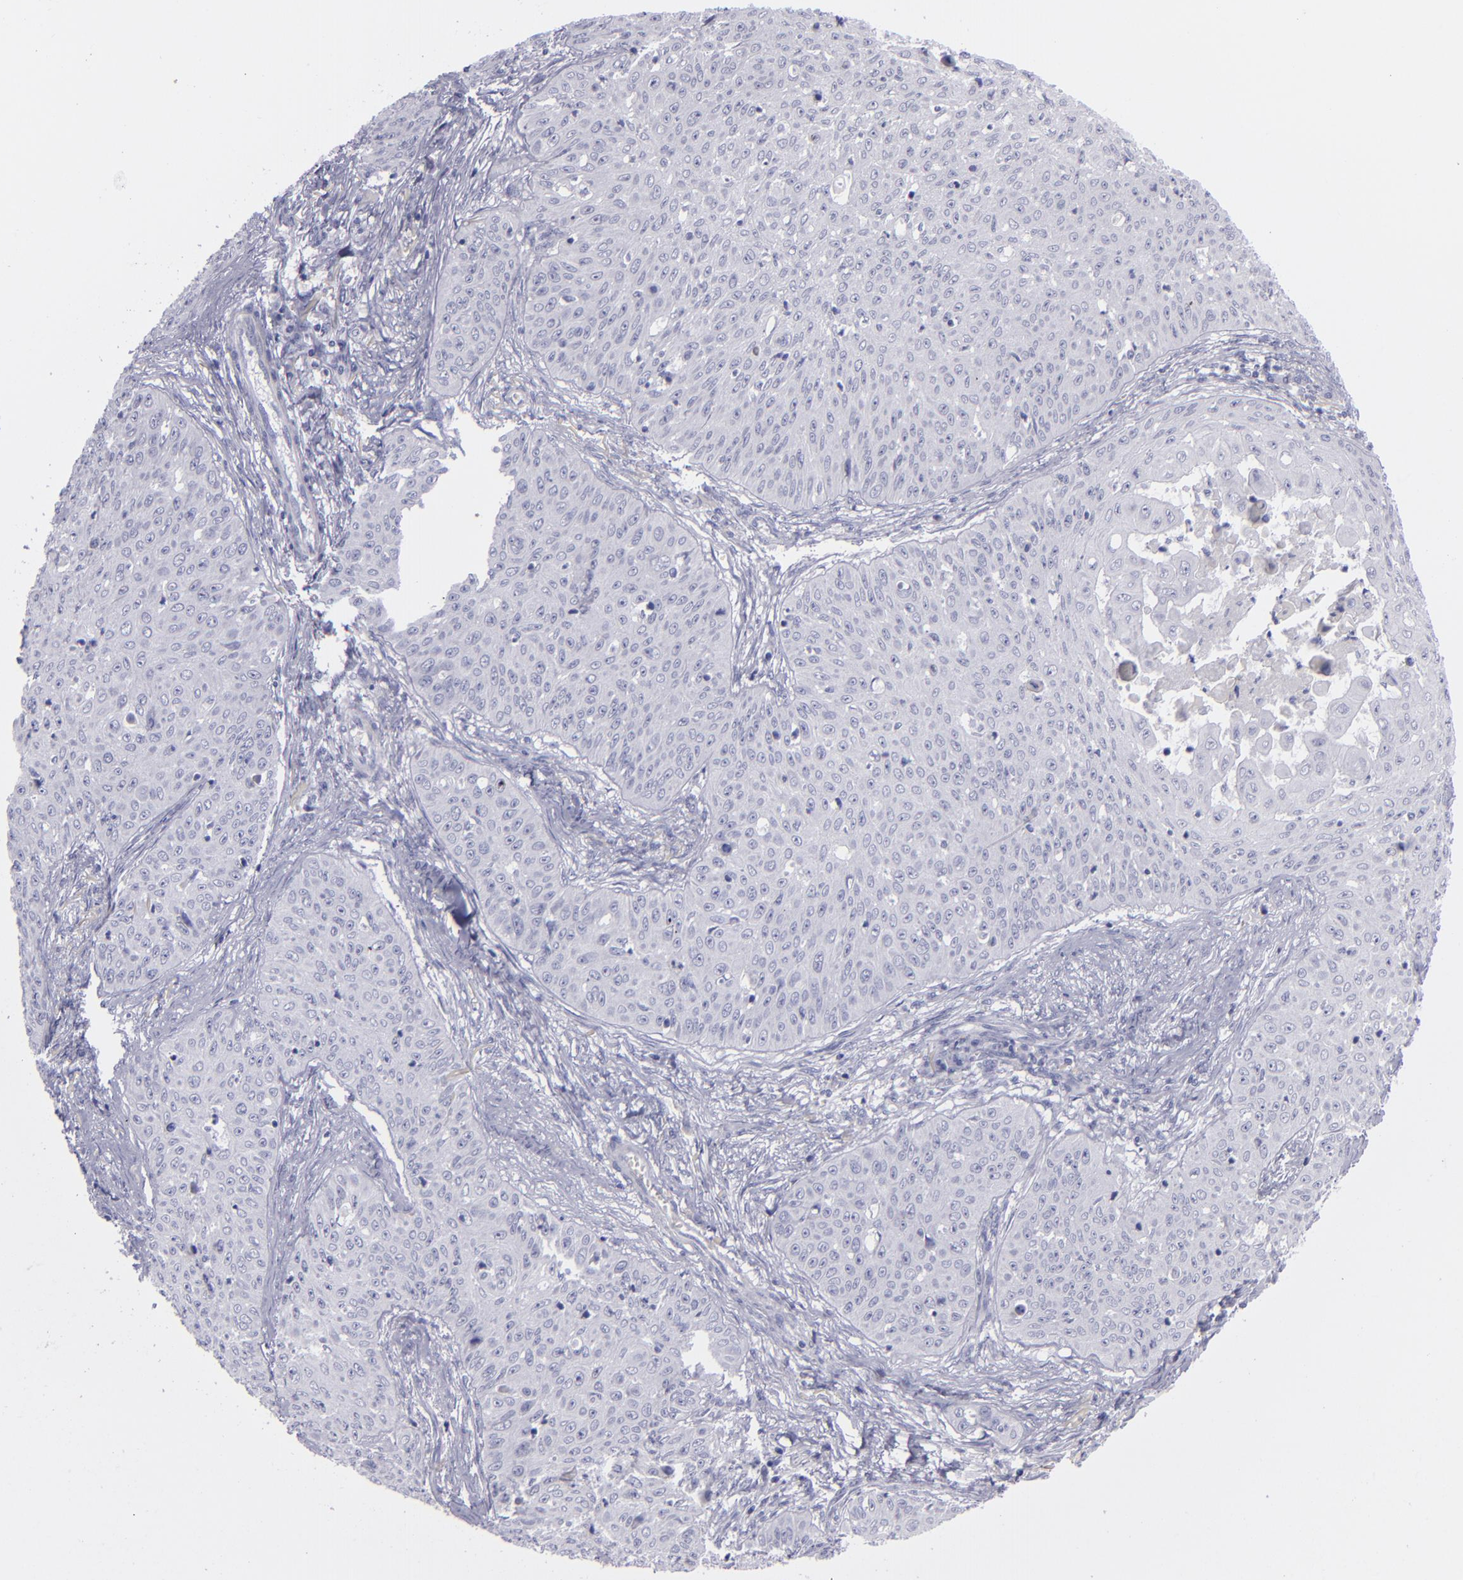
{"staining": {"intensity": "negative", "quantity": "none", "location": "none"}, "tissue": "skin cancer", "cell_type": "Tumor cells", "image_type": "cancer", "snomed": [{"axis": "morphology", "description": "Squamous cell carcinoma, NOS"}, {"axis": "topography", "description": "Skin"}], "caption": "This is an IHC micrograph of skin cancer. There is no staining in tumor cells.", "gene": "CD22", "patient": {"sex": "male", "age": 82}}